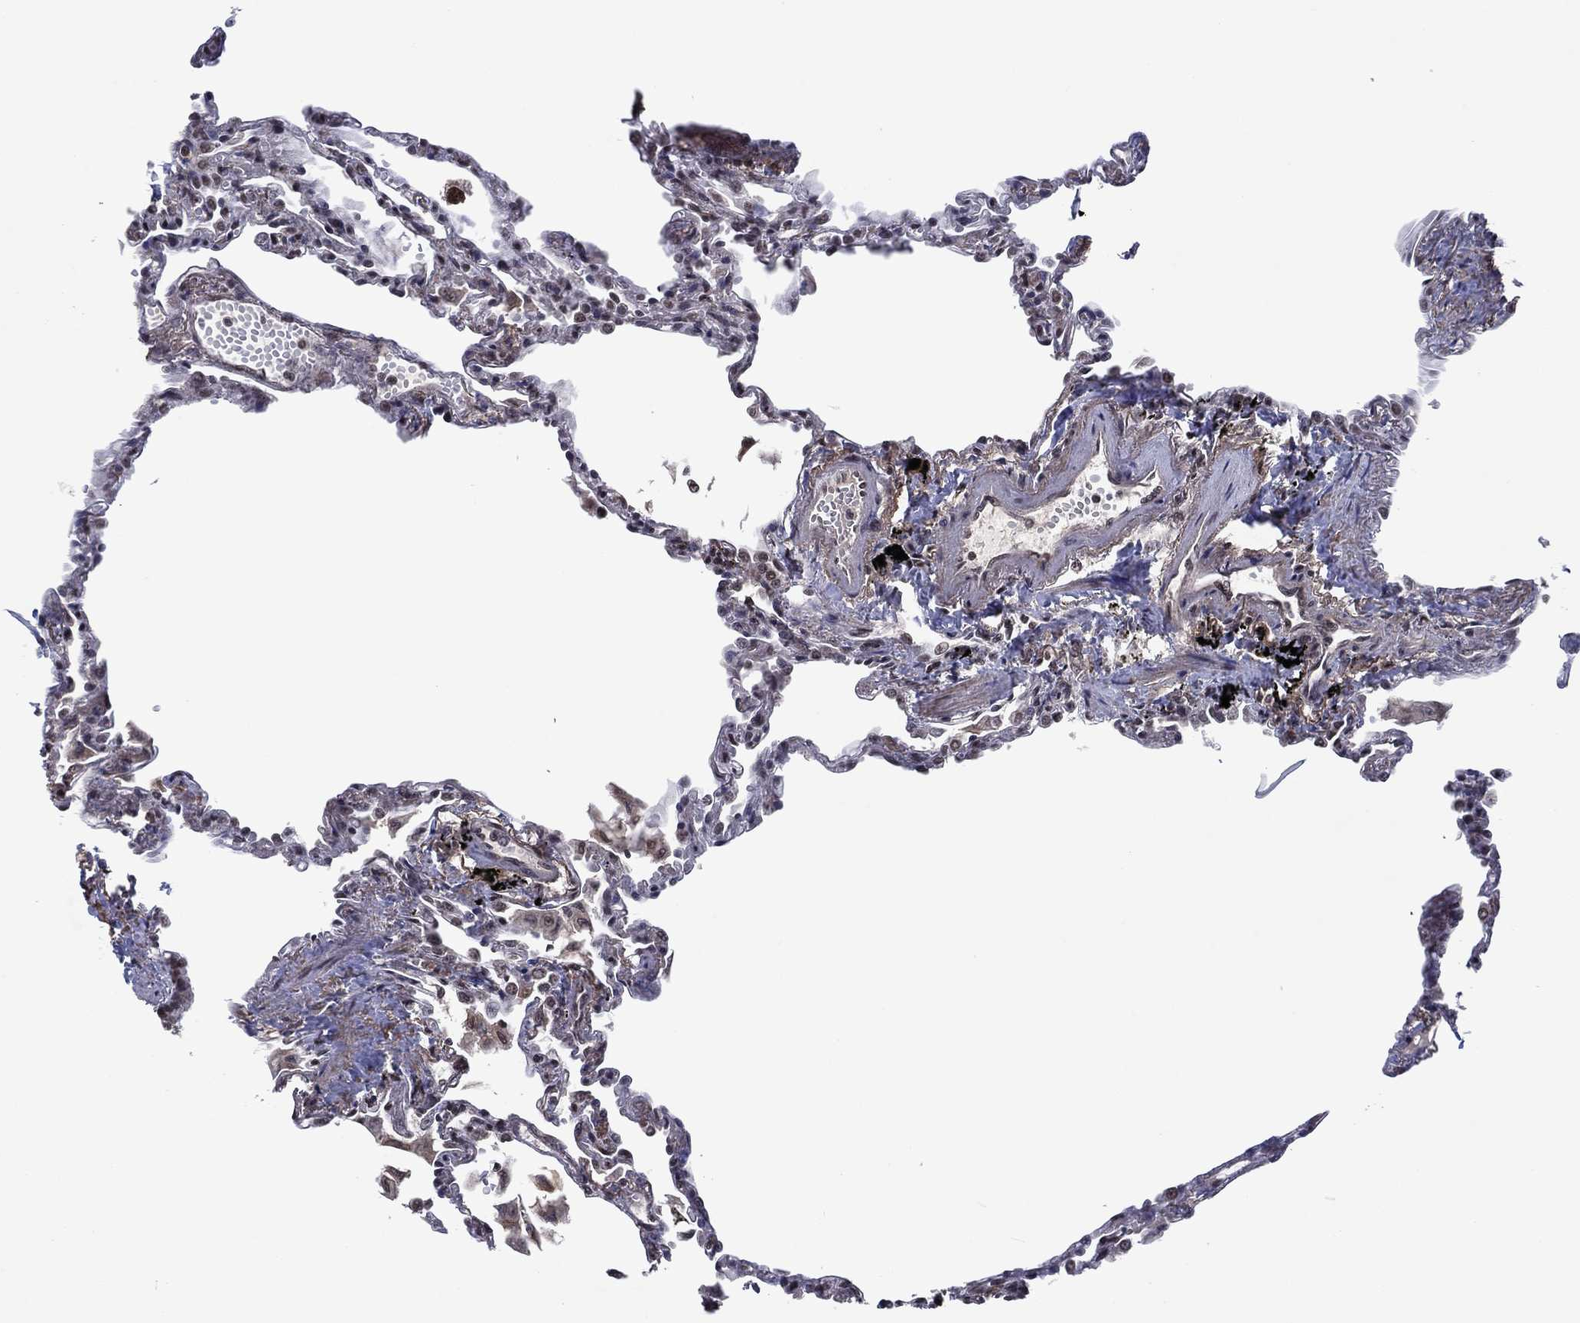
{"staining": {"intensity": "moderate", "quantity": "<25%", "location": "nuclear"}, "tissue": "lung", "cell_type": "Alveolar cells", "image_type": "normal", "snomed": [{"axis": "morphology", "description": "Normal tissue, NOS"}, {"axis": "topography", "description": "Lung"}], "caption": "IHC of normal human lung demonstrates low levels of moderate nuclear staining in about <25% of alveolar cells. Using DAB (brown) and hematoxylin (blue) stains, captured at high magnification using brightfield microscopy.", "gene": "ZBTB42", "patient": {"sex": "male", "age": 78}}